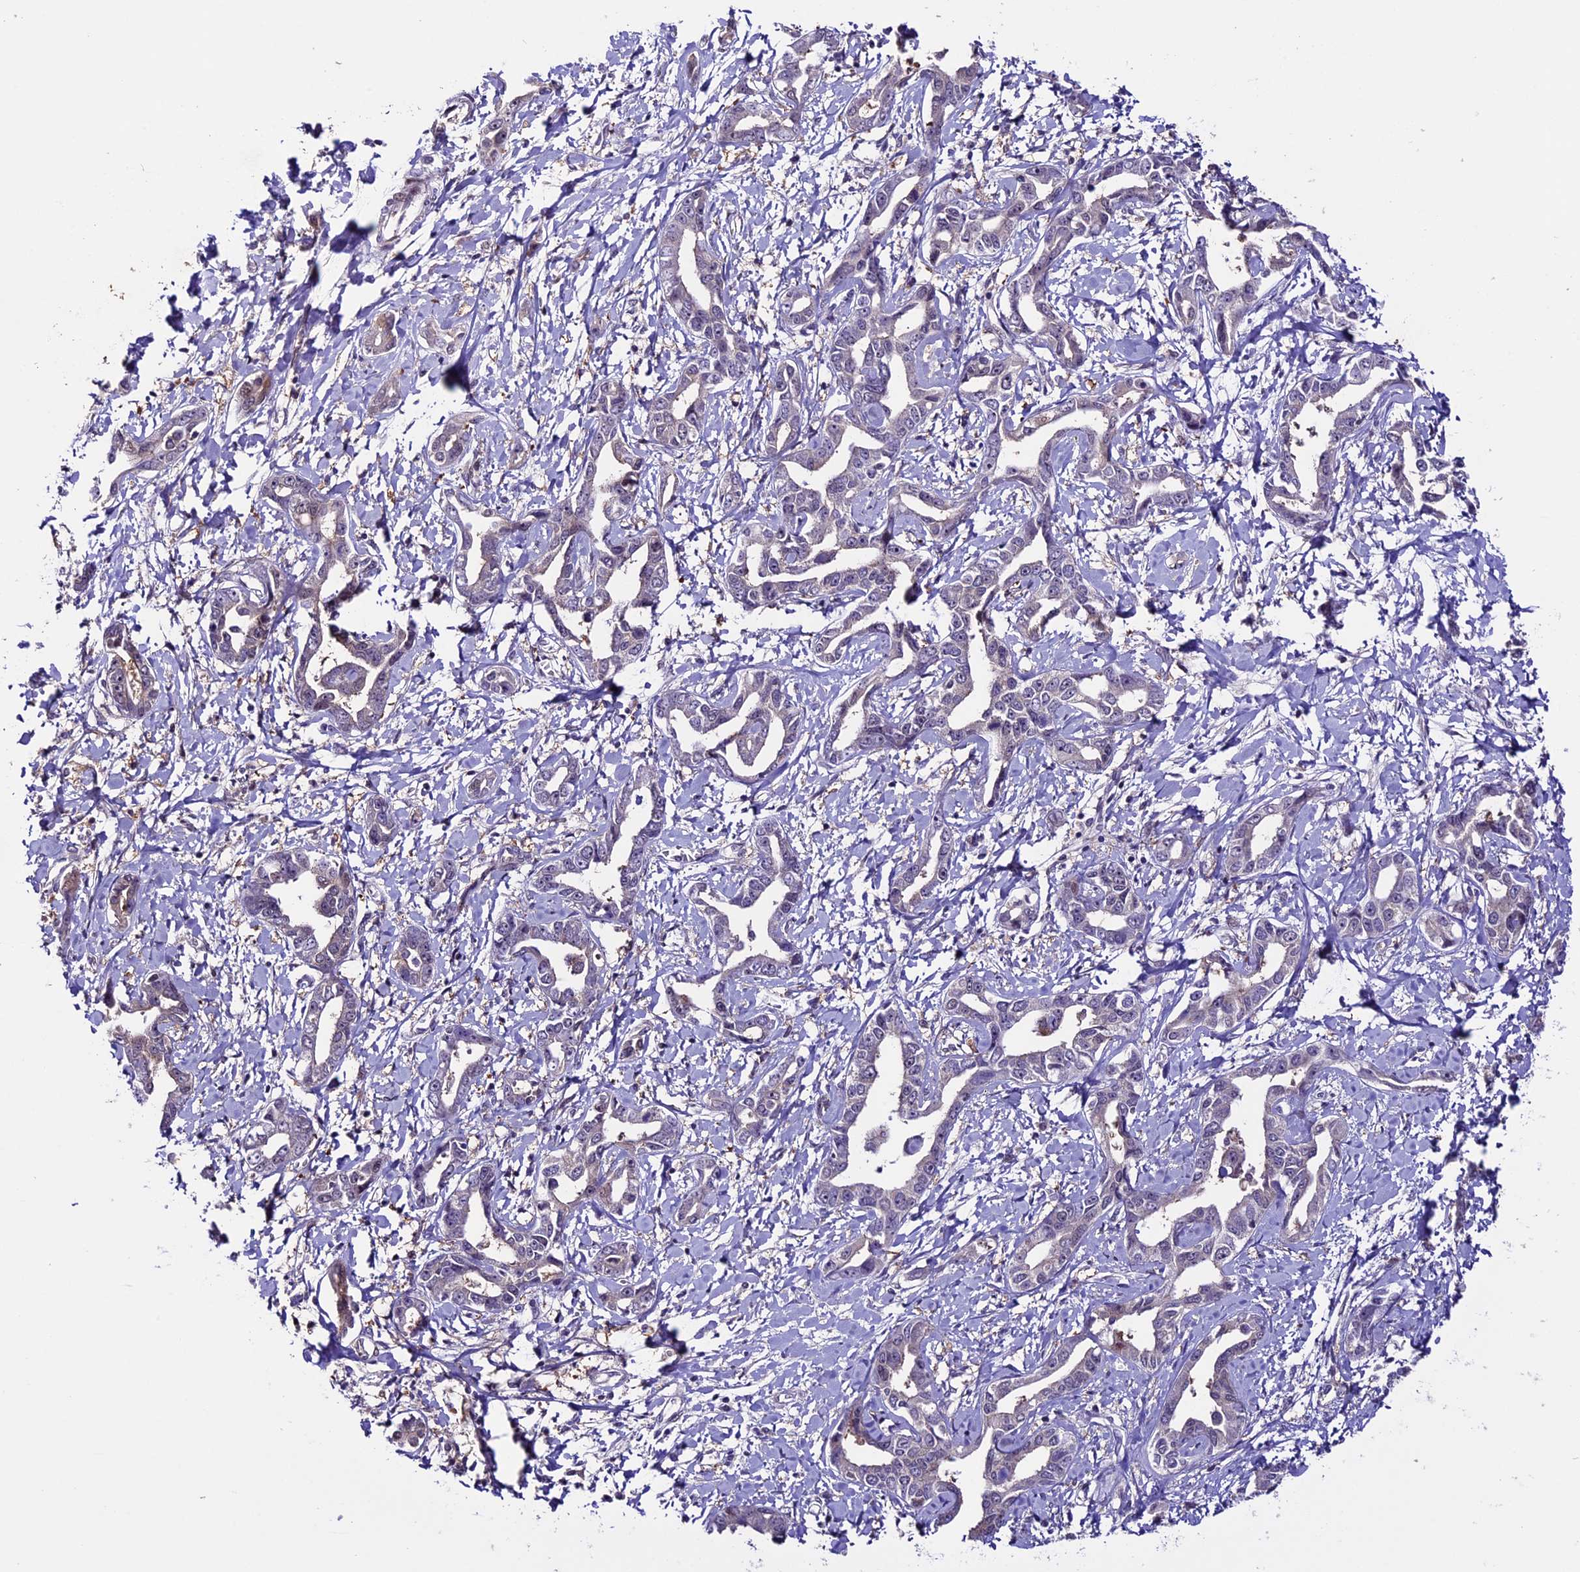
{"staining": {"intensity": "negative", "quantity": "none", "location": "none"}, "tissue": "liver cancer", "cell_type": "Tumor cells", "image_type": "cancer", "snomed": [{"axis": "morphology", "description": "Cholangiocarcinoma"}, {"axis": "topography", "description": "Liver"}], "caption": "Immunohistochemistry (IHC) micrograph of human liver cancer (cholangiocarcinoma) stained for a protein (brown), which shows no expression in tumor cells. (DAB immunohistochemistry (IHC) with hematoxylin counter stain).", "gene": "XKR7", "patient": {"sex": "male", "age": 59}}